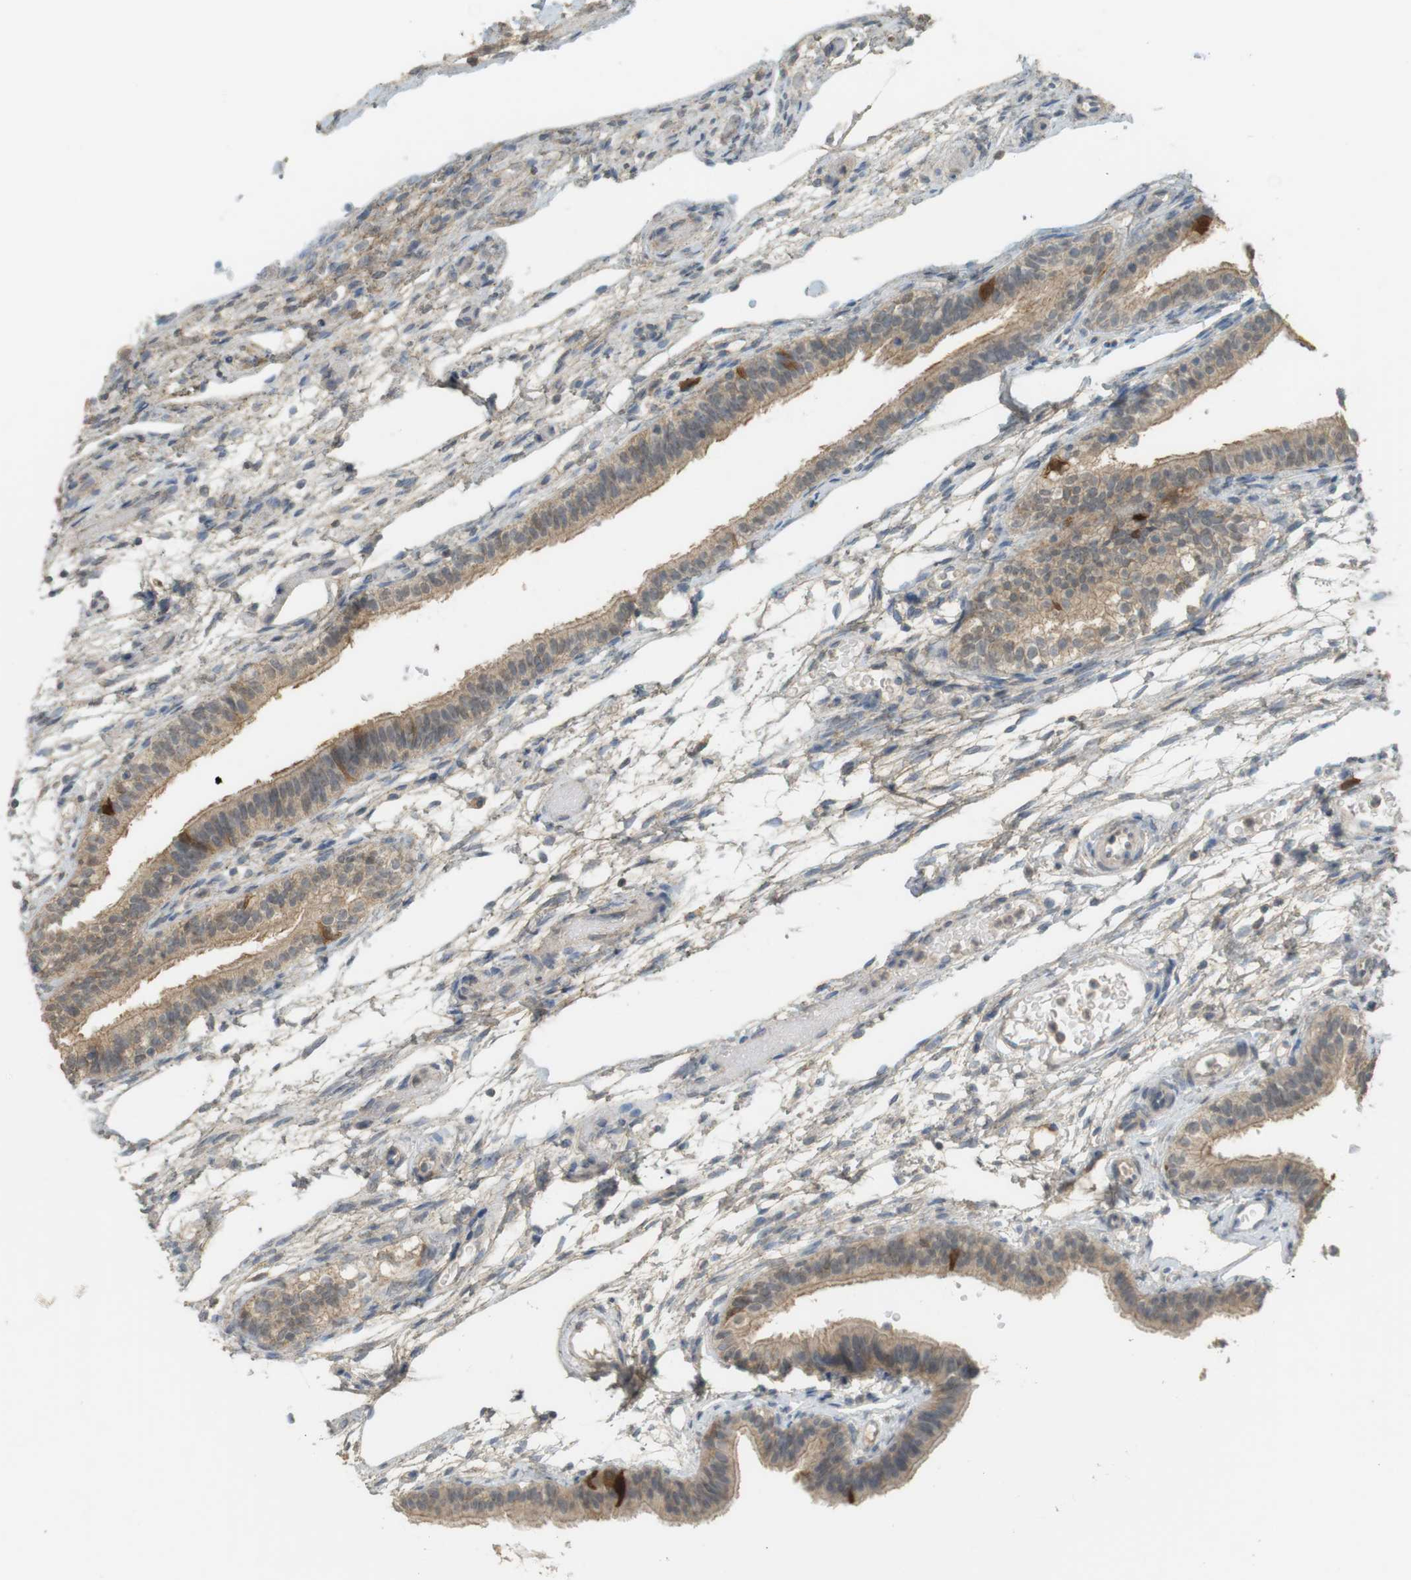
{"staining": {"intensity": "strong", "quantity": "<25%", "location": "cytoplasmic/membranous"}, "tissue": "fallopian tube", "cell_type": "Glandular cells", "image_type": "normal", "snomed": [{"axis": "morphology", "description": "Normal tissue, NOS"}, {"axis": "morphology", "description": "Dermoid, NOS"}, {"axis": "topography", "description": "Fallopian tube"}], "caption": "Strong cytoplasmic/membranous expression for a protein is present in approximately <25% of glandular cells of normal fallopian tube using immunohistochemistry.", "gene": "TTK", "patient": {"sex": "female", "age": 33}}